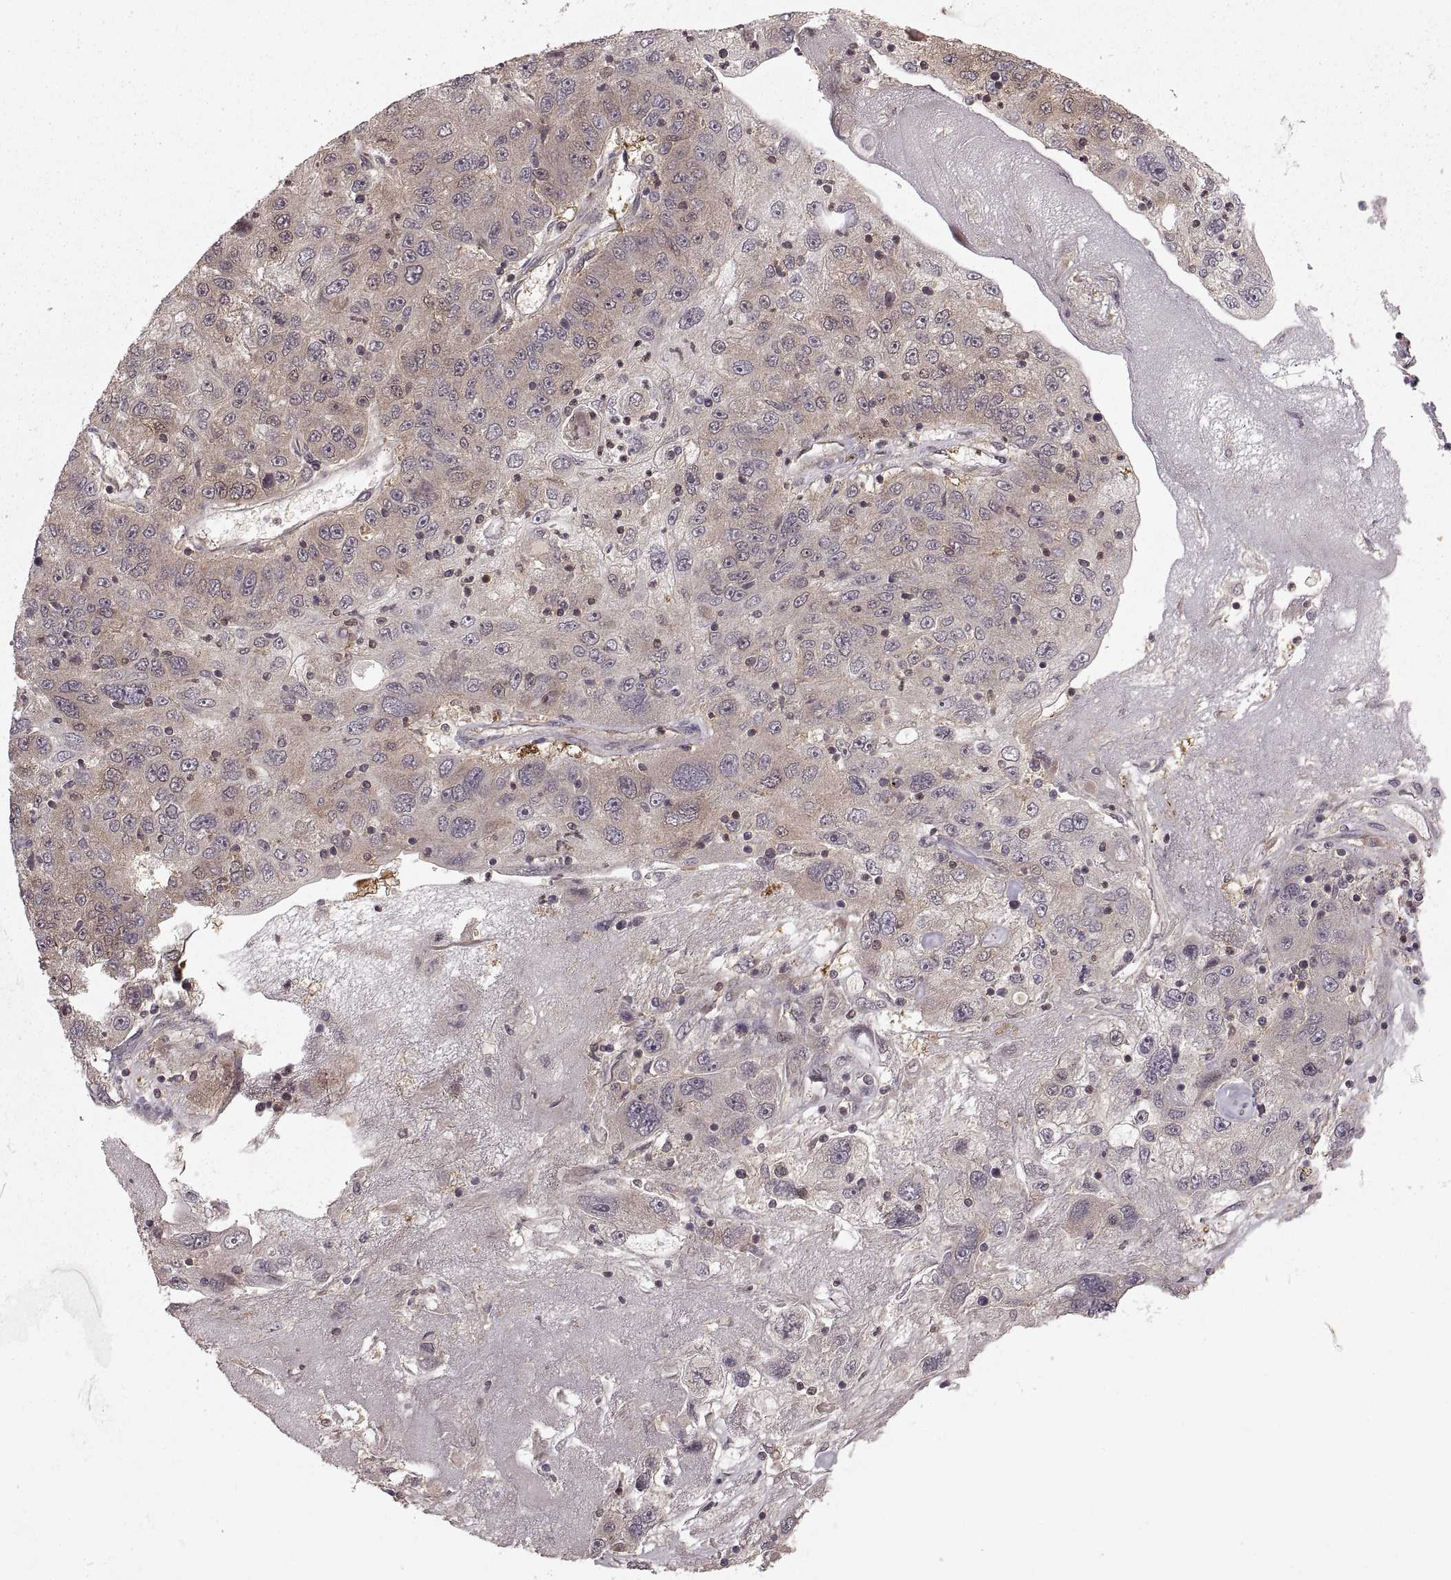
{"staining": {"intensity": "weak", "quantity": "25%-75%", "location": "cytoplasmic/membranous"}, "tissue": "stomach cancer", "cell_type": "Tumor cells", "image_type": "cancer", "snomed": [{"axis": "morphology", "description": "Adenocarcinoma, NOS"}, {"axis": "topography", "description": "Stomach"}], "caption": "High-power microscopy captured an immunohistochemistry (IHC) image of stomach adenocarcinoma, revealing weak cytoplasmic/membranous positivity in about 25%-75% of tumor cells.", "gene": "DEDD", "patient": {"sex": "male", "age": 56}}